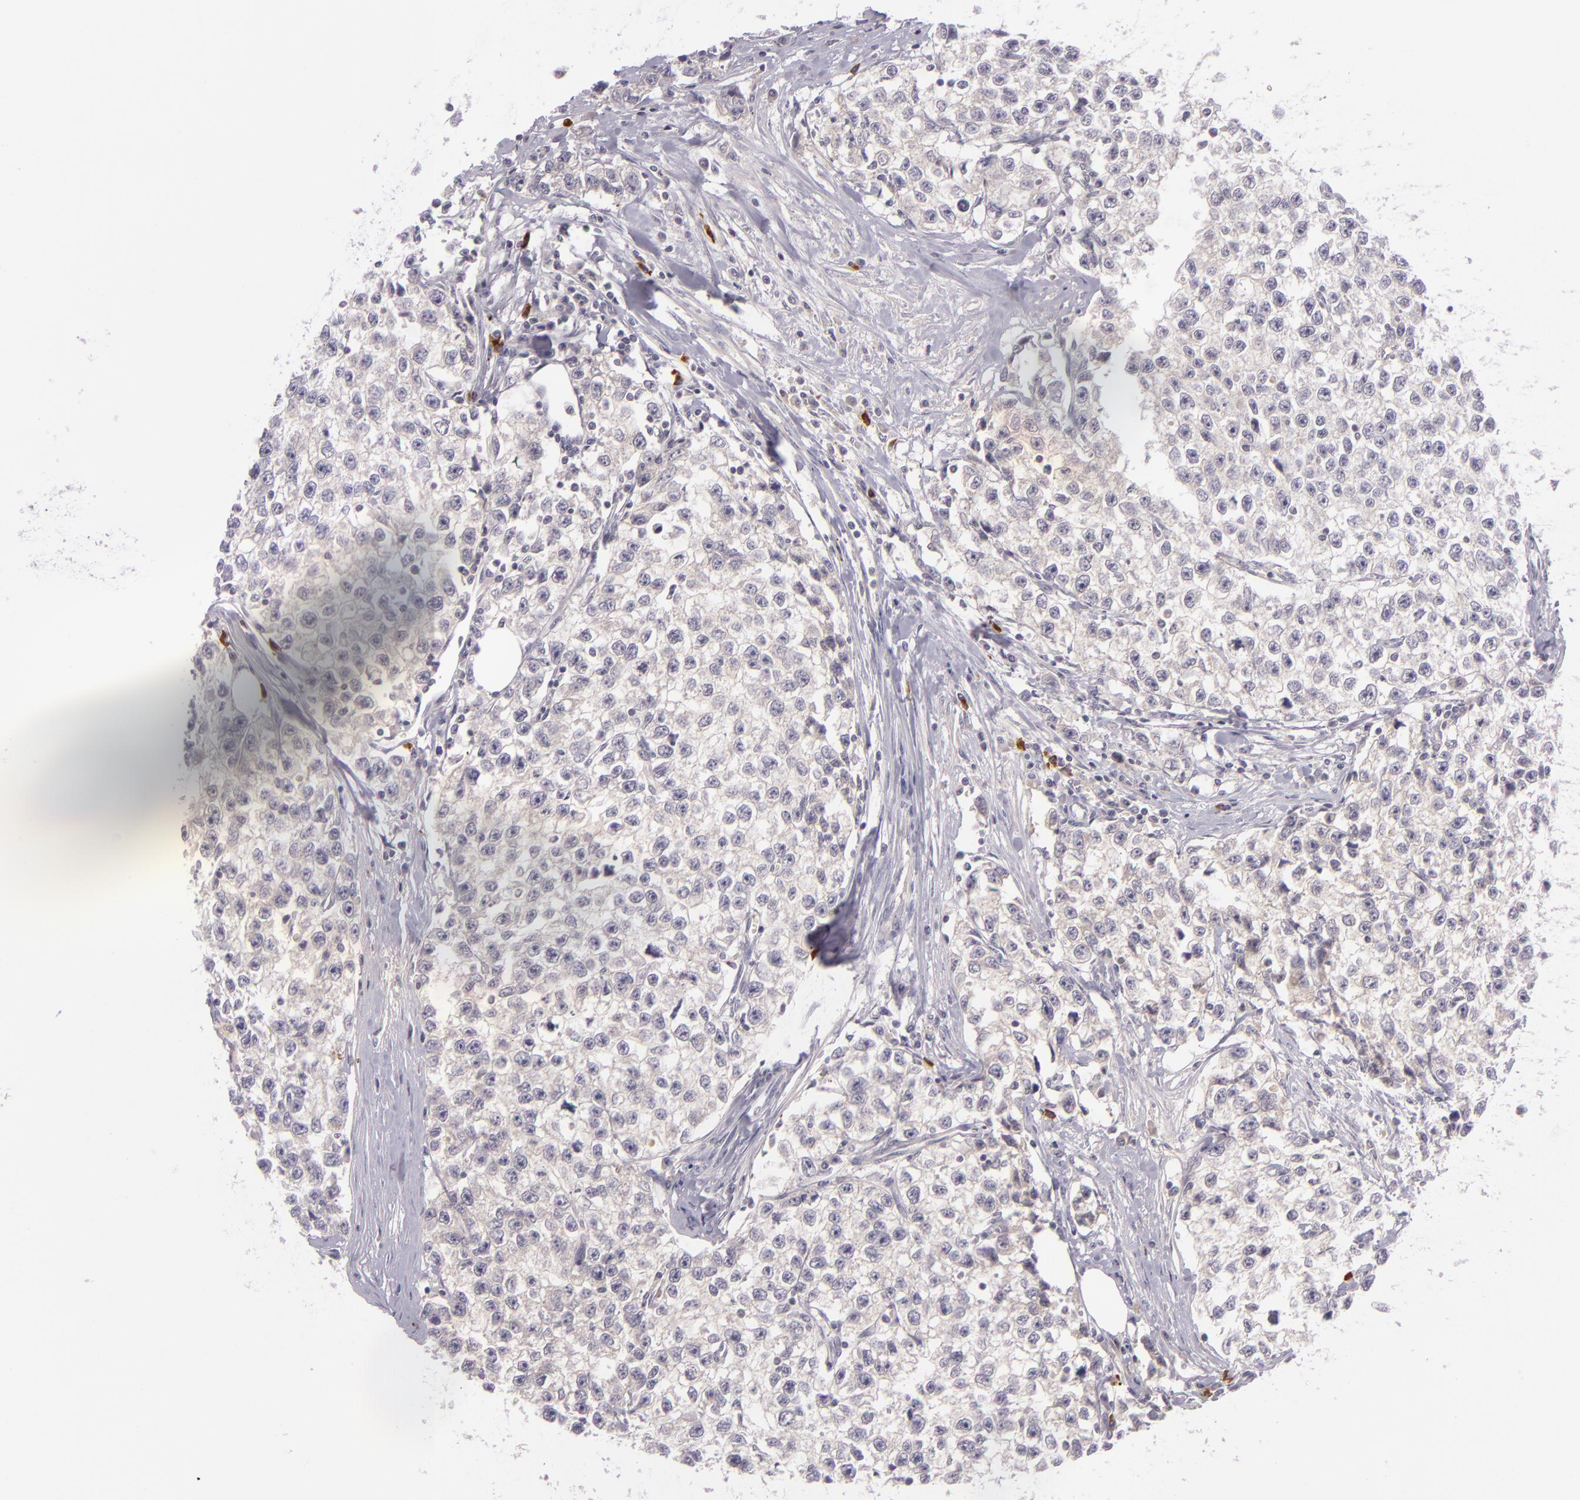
{"staining": {"intensity": "negative", "quantity": "none", "location": "none"}, "tissue": "testis cancer", "cell_type": "Tumor cells", "image_type": "cancer", "snomed": [{"axis": "morphology", "description": "Seminoma, NOS"}, {"axis": "morphology", "description": "Carcinoma, Embryonal, NOS"}, {"axis": "topography", "description": "Testis"}], "caption": "Protein analysis of testis cancer shows no significant staining in tumor cells.", "gene": "DAG1", "patient": {"sex": "male", "age": 30}}